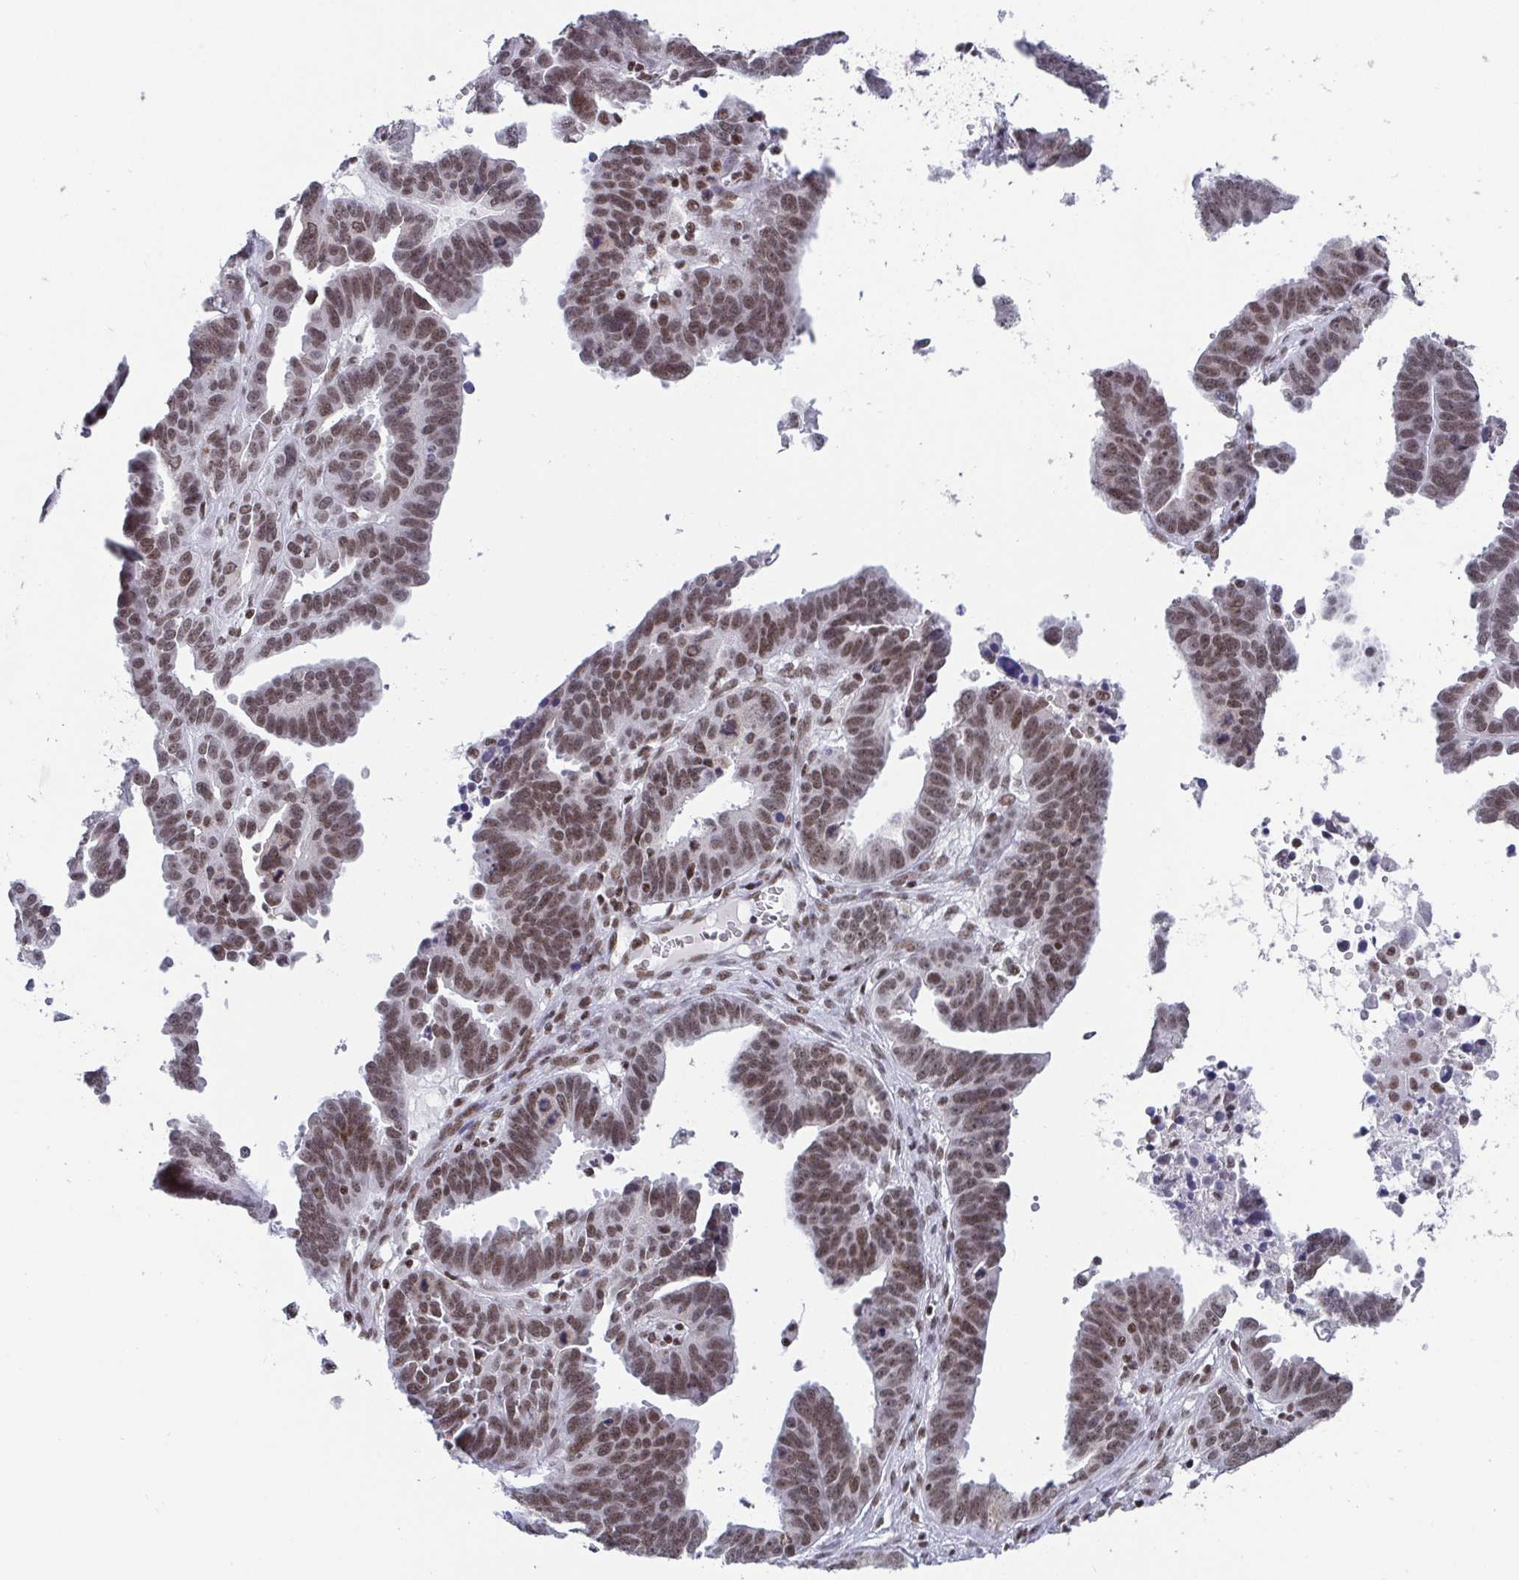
{"staining": {"intensity": "moderate", "quantity": ">75%", "location": "nuclear"}, "tissue": "ovarian cancer", "cell_type": "Tumor cells", "image_type": "cancer", "snomed": [{"axis": "morphology", "description": "Carcinoma, endometroid"}, {"axis": "morphology", "description": "Cystadenocarcinoma, serous, NOS"}, {"axis": "topography", "description": "Ovary"}], "caption": "There is medium levels of moderate nuclear positivity in tumor cells of ovarian cancer (serous cystadenocarcinoma), as demonstrated by immunohistochemical staining (brown color).", "gene": "CTCF", "patient": {"sex": "female", "age": 45}}